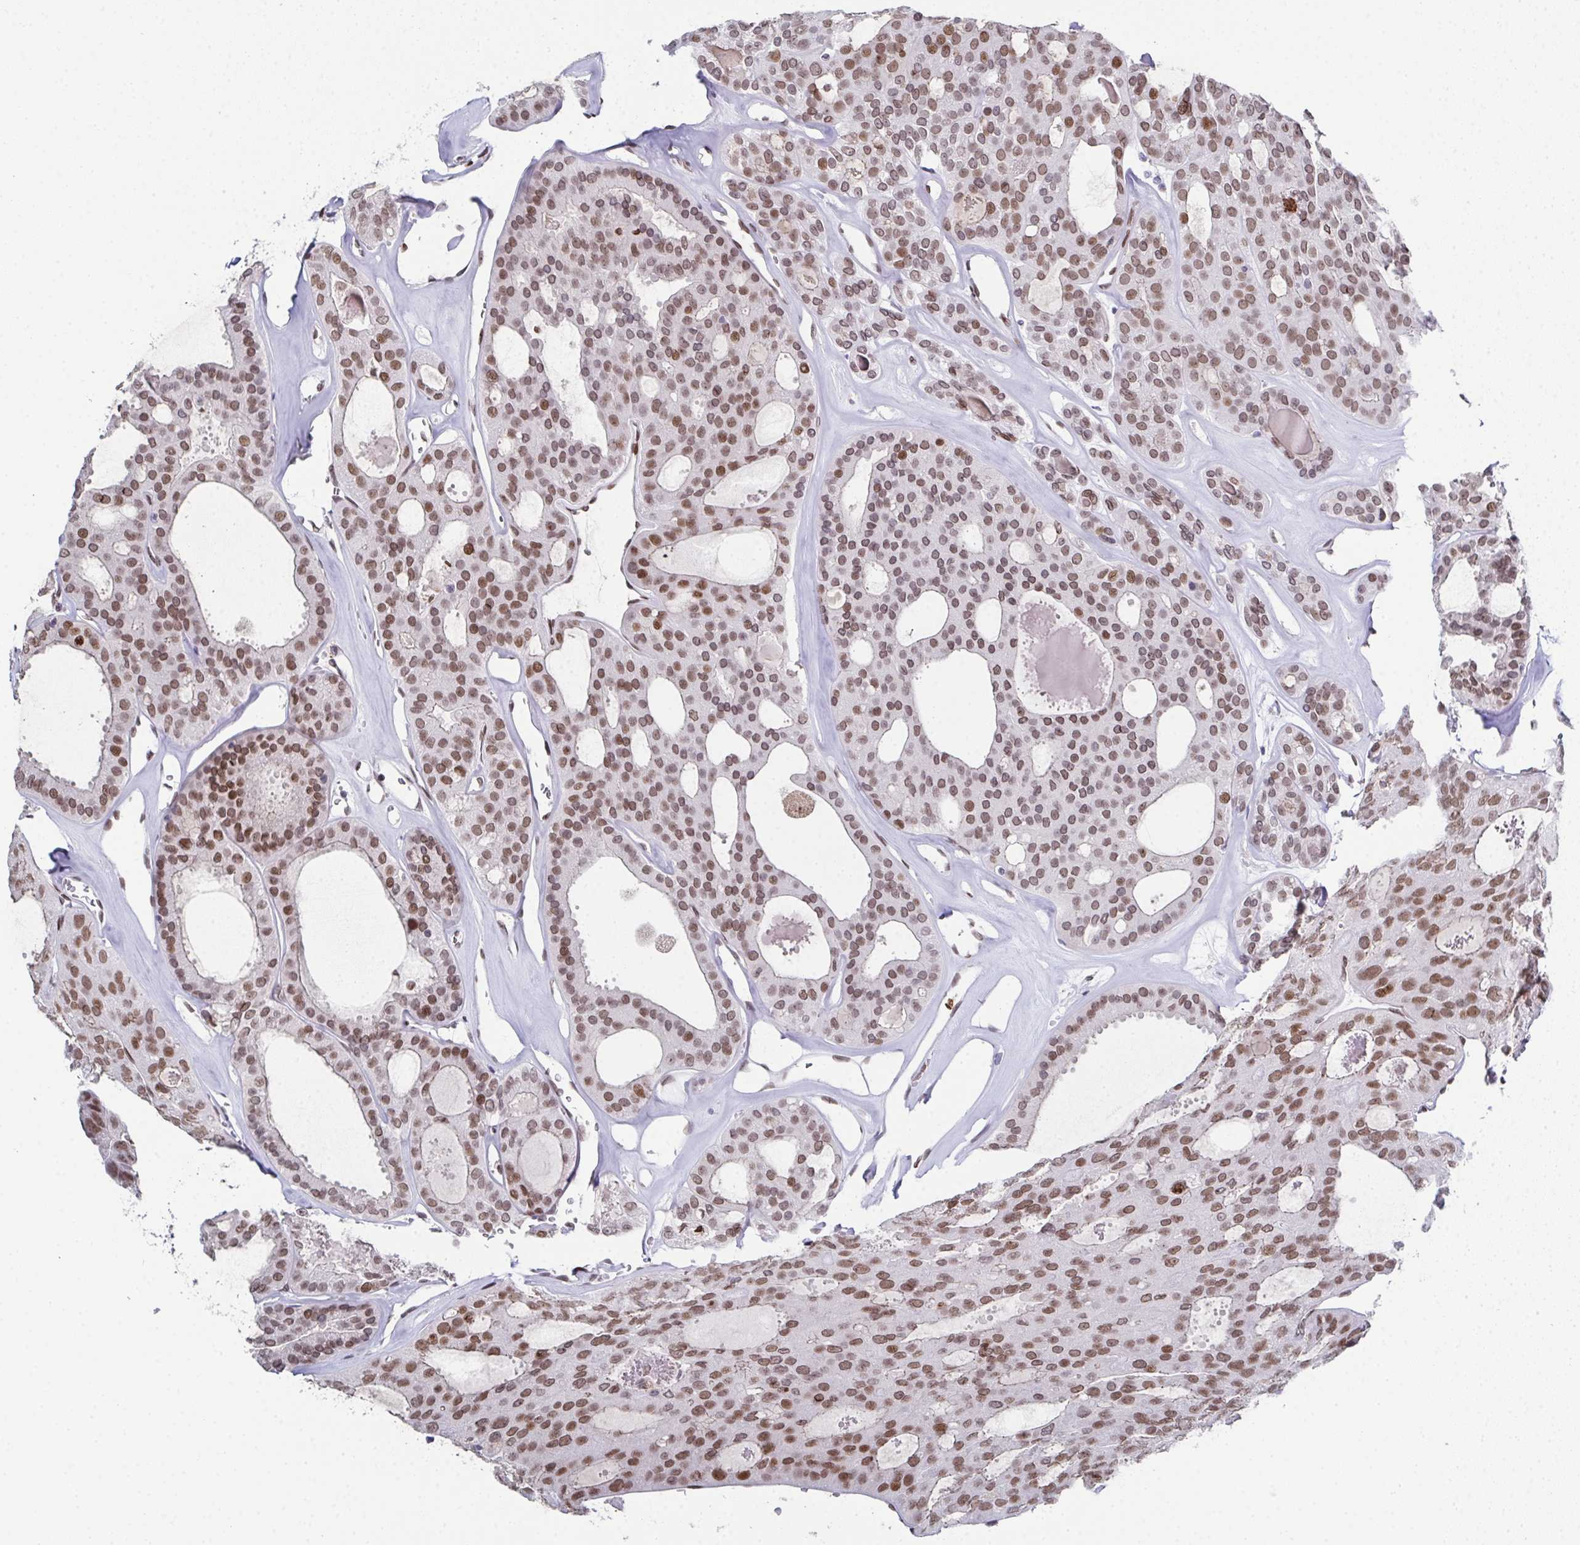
{"staining": {"intensity": "moderate", "quantity": ">75%", "location": "nuclear"}, "tissue": "thyroid cancer", "cell_type": "Tumor cells", "image_type": "cancer", "snomed": [{"axis": "morphology", "description": "Follicular adenoma carcinoma, NOS"}, {"axis": "topography", "description": "Thyroid gland"}], "caption": "Immunohistochemistry (IHC) micrograph of neoplastic tissue: human thyroid cancer stained using immunohistochemistry (IHC) demonstrates medium levels of moderate protein expression localized specifically in the nuclear of tumor cells, appearing as a nuclear brown color.", "gene": "RB1", "patient": {"sex": "male", "age": 75}}